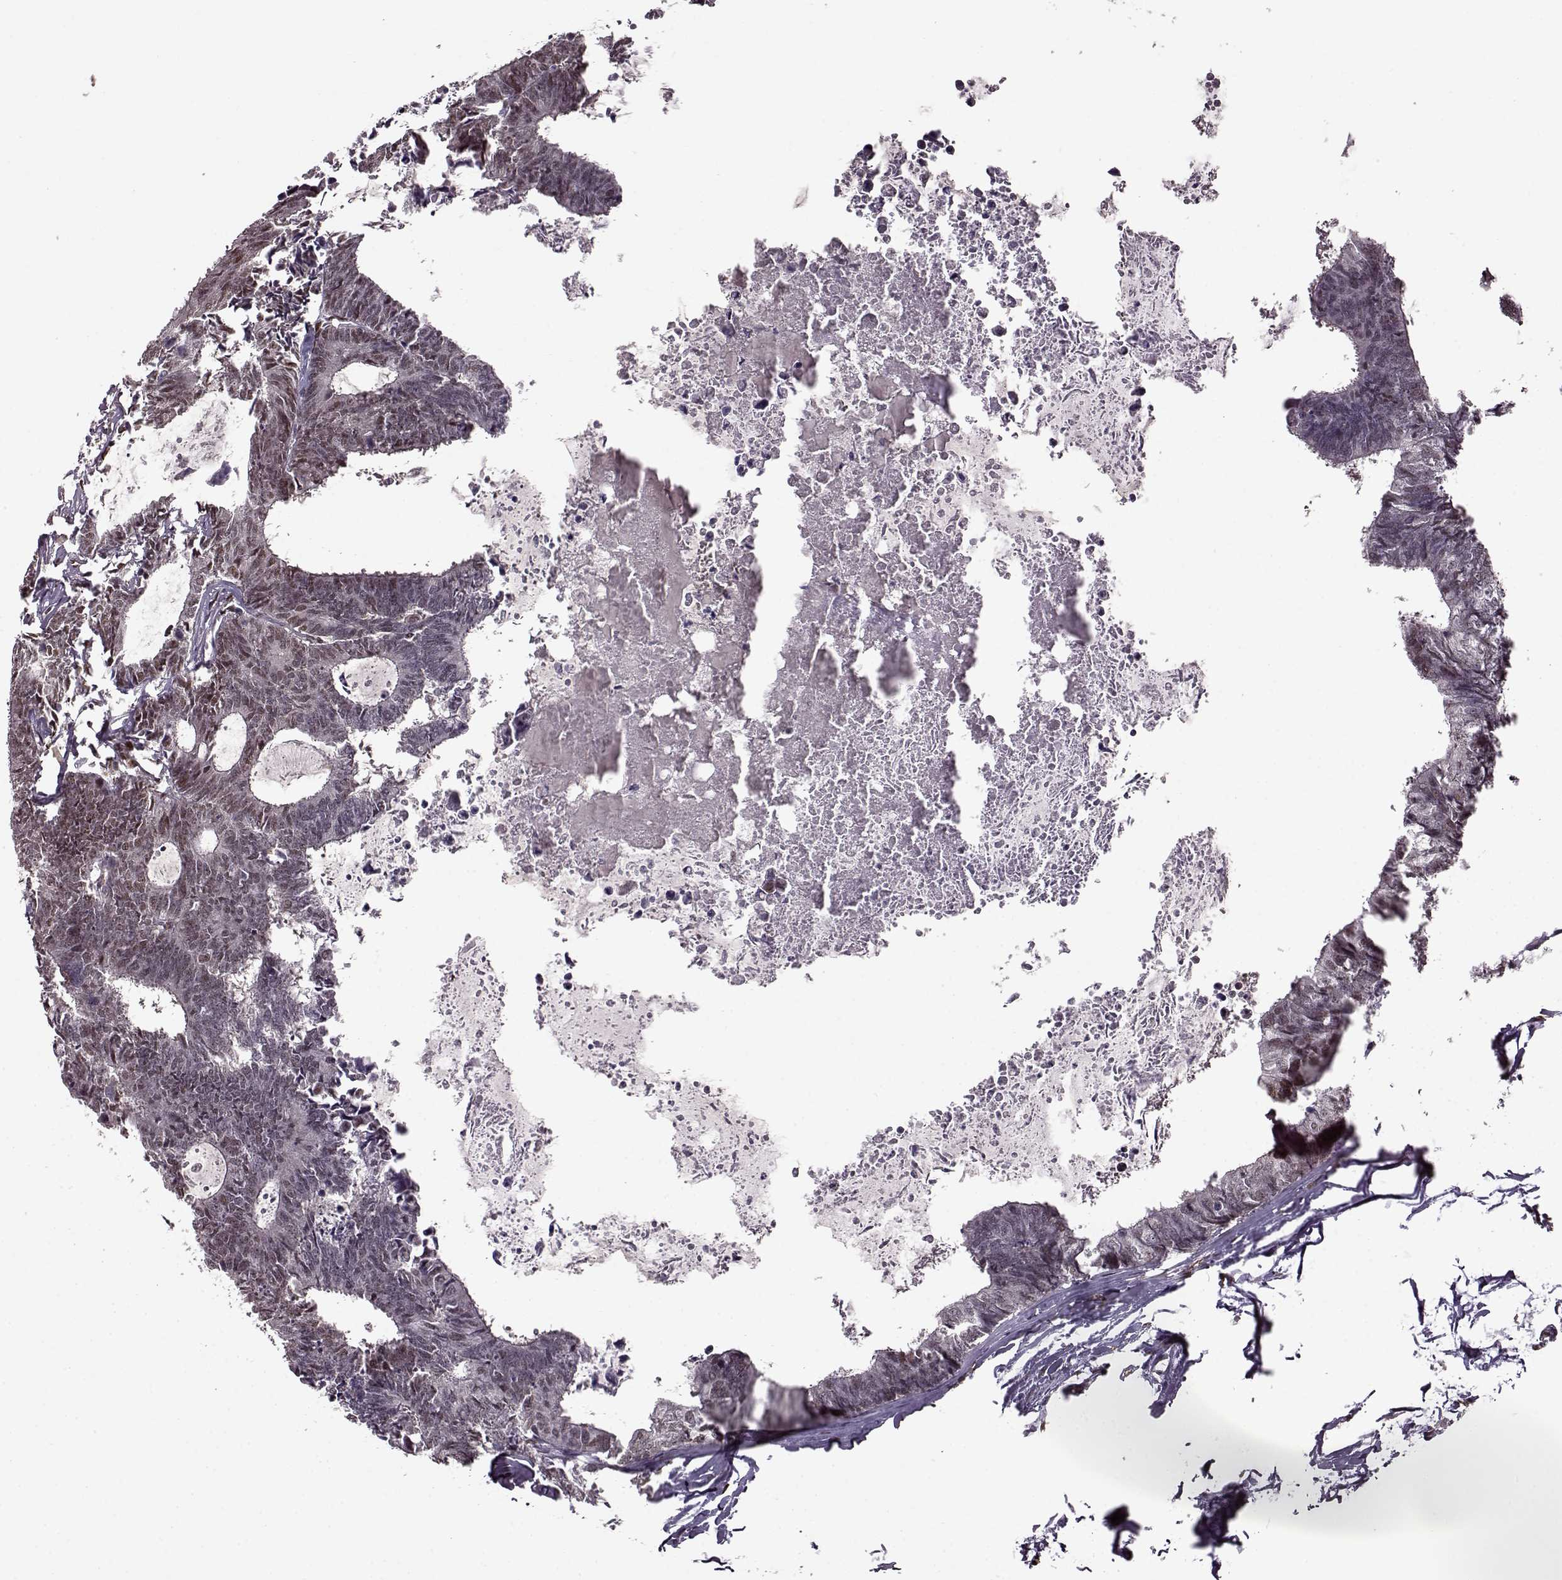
{"staining": {"intensity": "weak", "quantity": "25%-75%", "location": "nuclear"}, "tissue": "colorectal cancer", "cell_type": "Tumor cells", "image_type": "cancer", "snomed": [{"axis": "morphology", "description": "Adenocarcinoma, NOS"}, {"axis": "topography", "description": "Colon"}, {"axis": "topography", "description": "Rectum"}], "caption": "Colorectal cancer stained with IHC shows weak nuclear staining in about 25%-75% of tumor cells.", "gene": "FTO", "patient": {"sex": "male", "age": 57}}